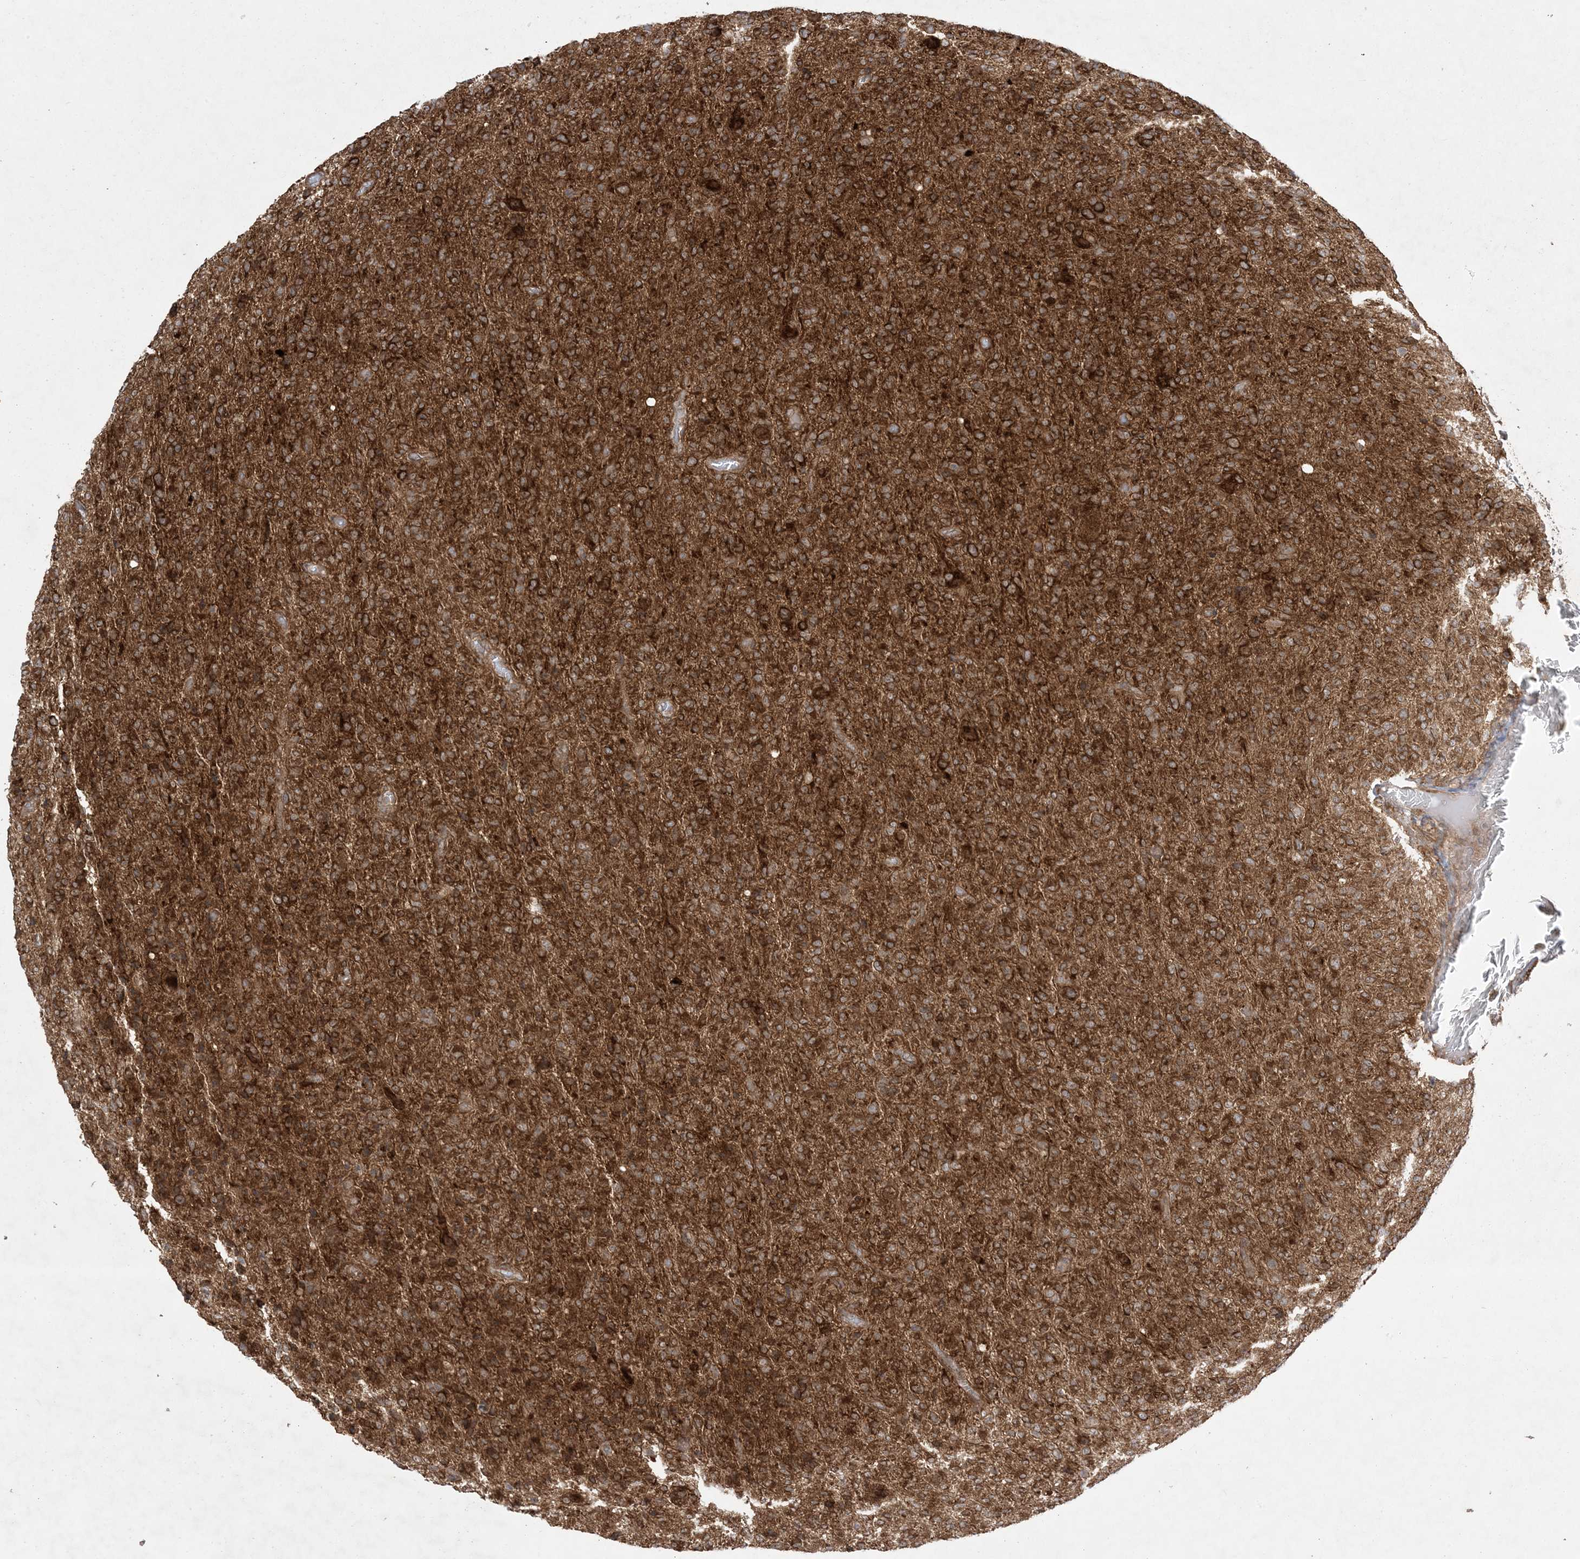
{"staining": {"intensity": "strong", "quantity": ">75%", "location": "cytoplasmic/membranous"}, "tissue": "glioma", "cell_type": "Tumor cells", "image_type": "cancer", "snomed": [{"axis": "morphology", "description": "Glioma, malignant, High grade"}, {"axis": "topography", "description": "Brain"}], "caption": "Human high-grade glioma (malignant) stained with a protein marker shows strong staining in tumor cells.", "gene": "SOGA3", "patient": {"sex": "female", "age": 57}}